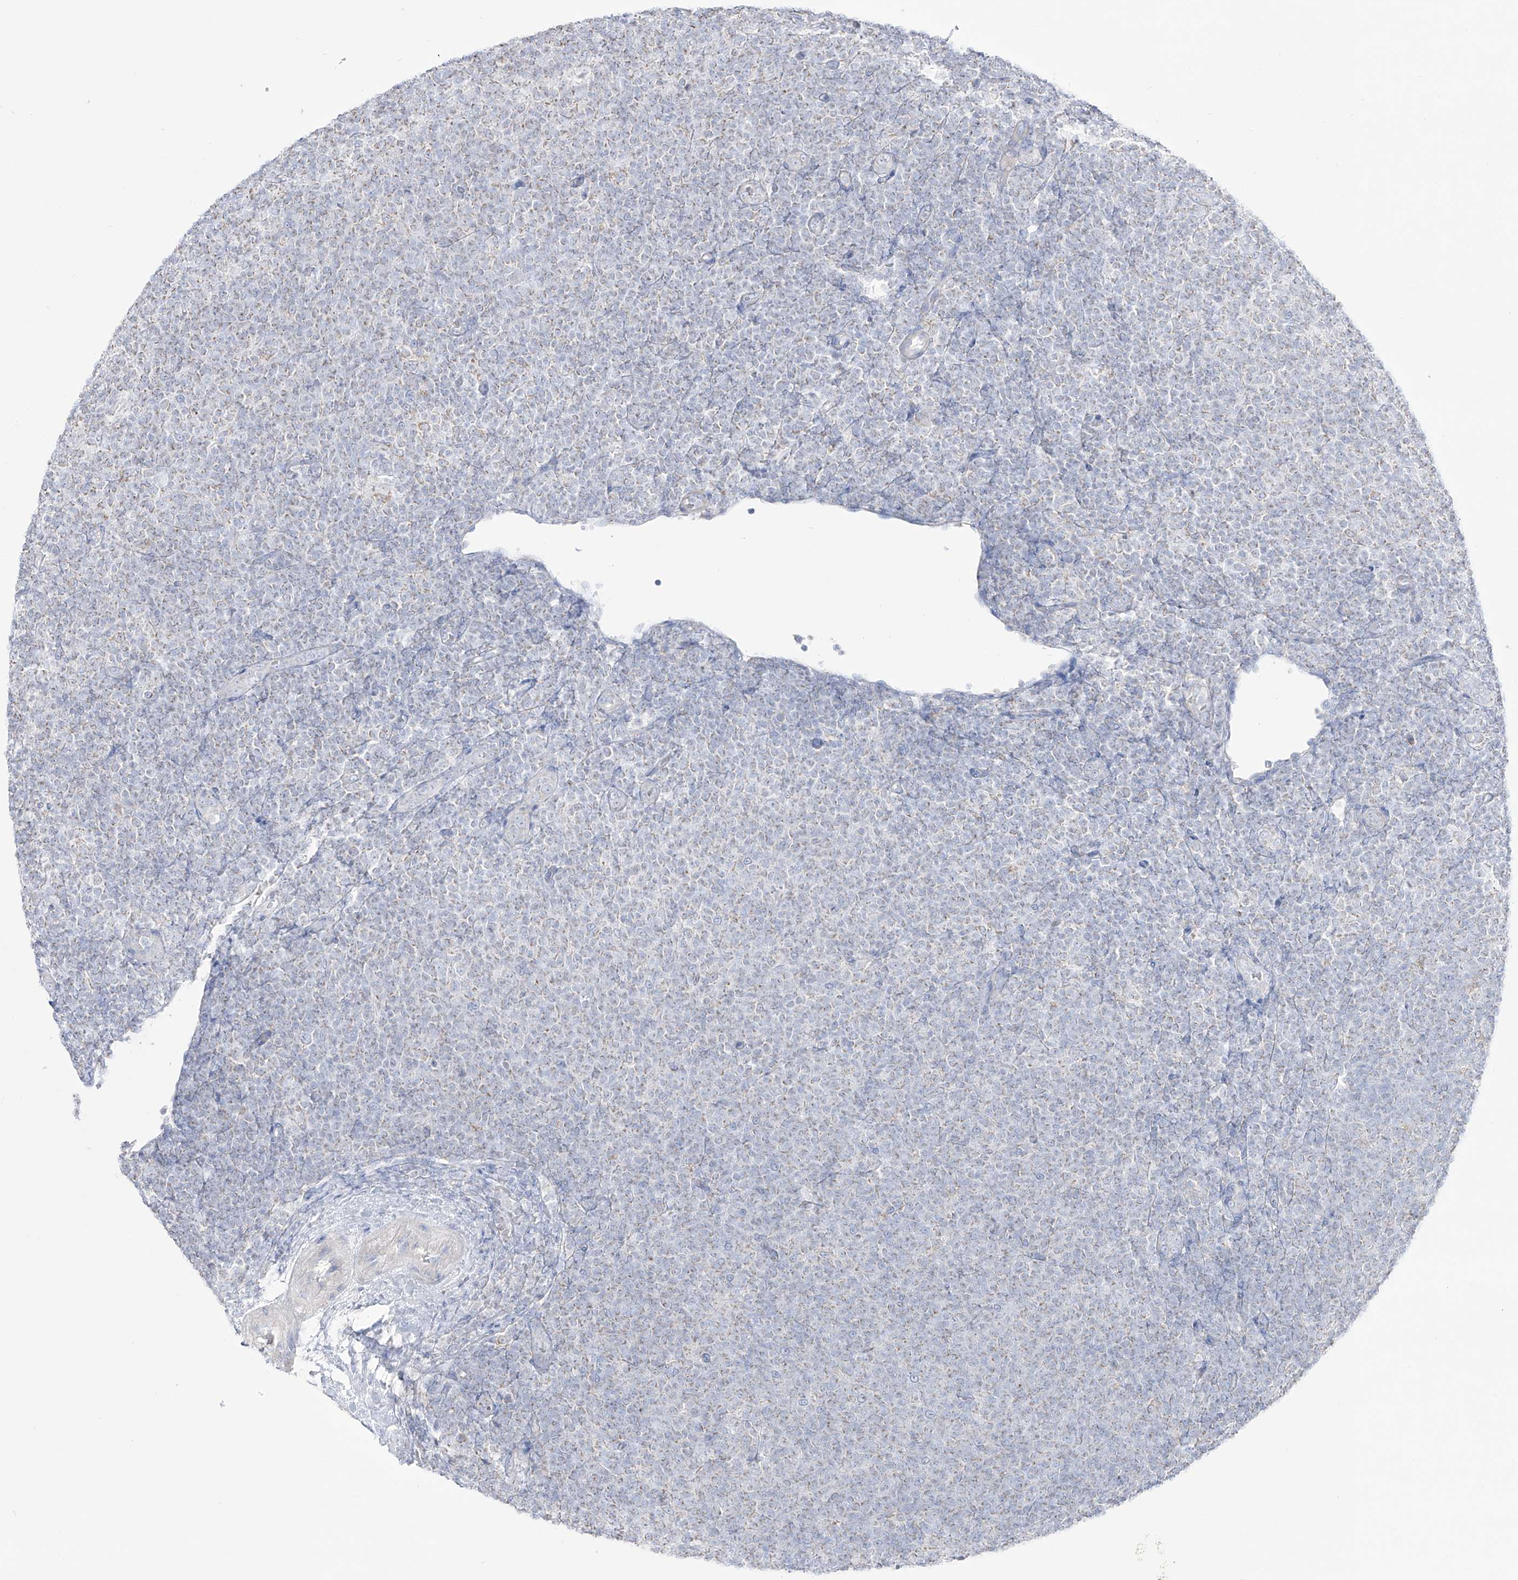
{"staining": {"intensity": "negative", "quantity": "none", "location": "none"}, "tissue": "lymphoma", "cell_type": "Tumor cells", "image_type": "cancer", "snomed": [{"axis": "morphology", "description": "Malignant lymphoma, non-Hodgkin's type, Low grade"}, {"axis": "topography", "description": "Lymph node"}], "caption": "Immunohistochemical staining of human malignant lymphoma, non-Hodgkin's type (low-grade) displays no significant staining in tumor cells.", "gene": "RCHY1", "patient": {"sex": "male", "age": 66}}